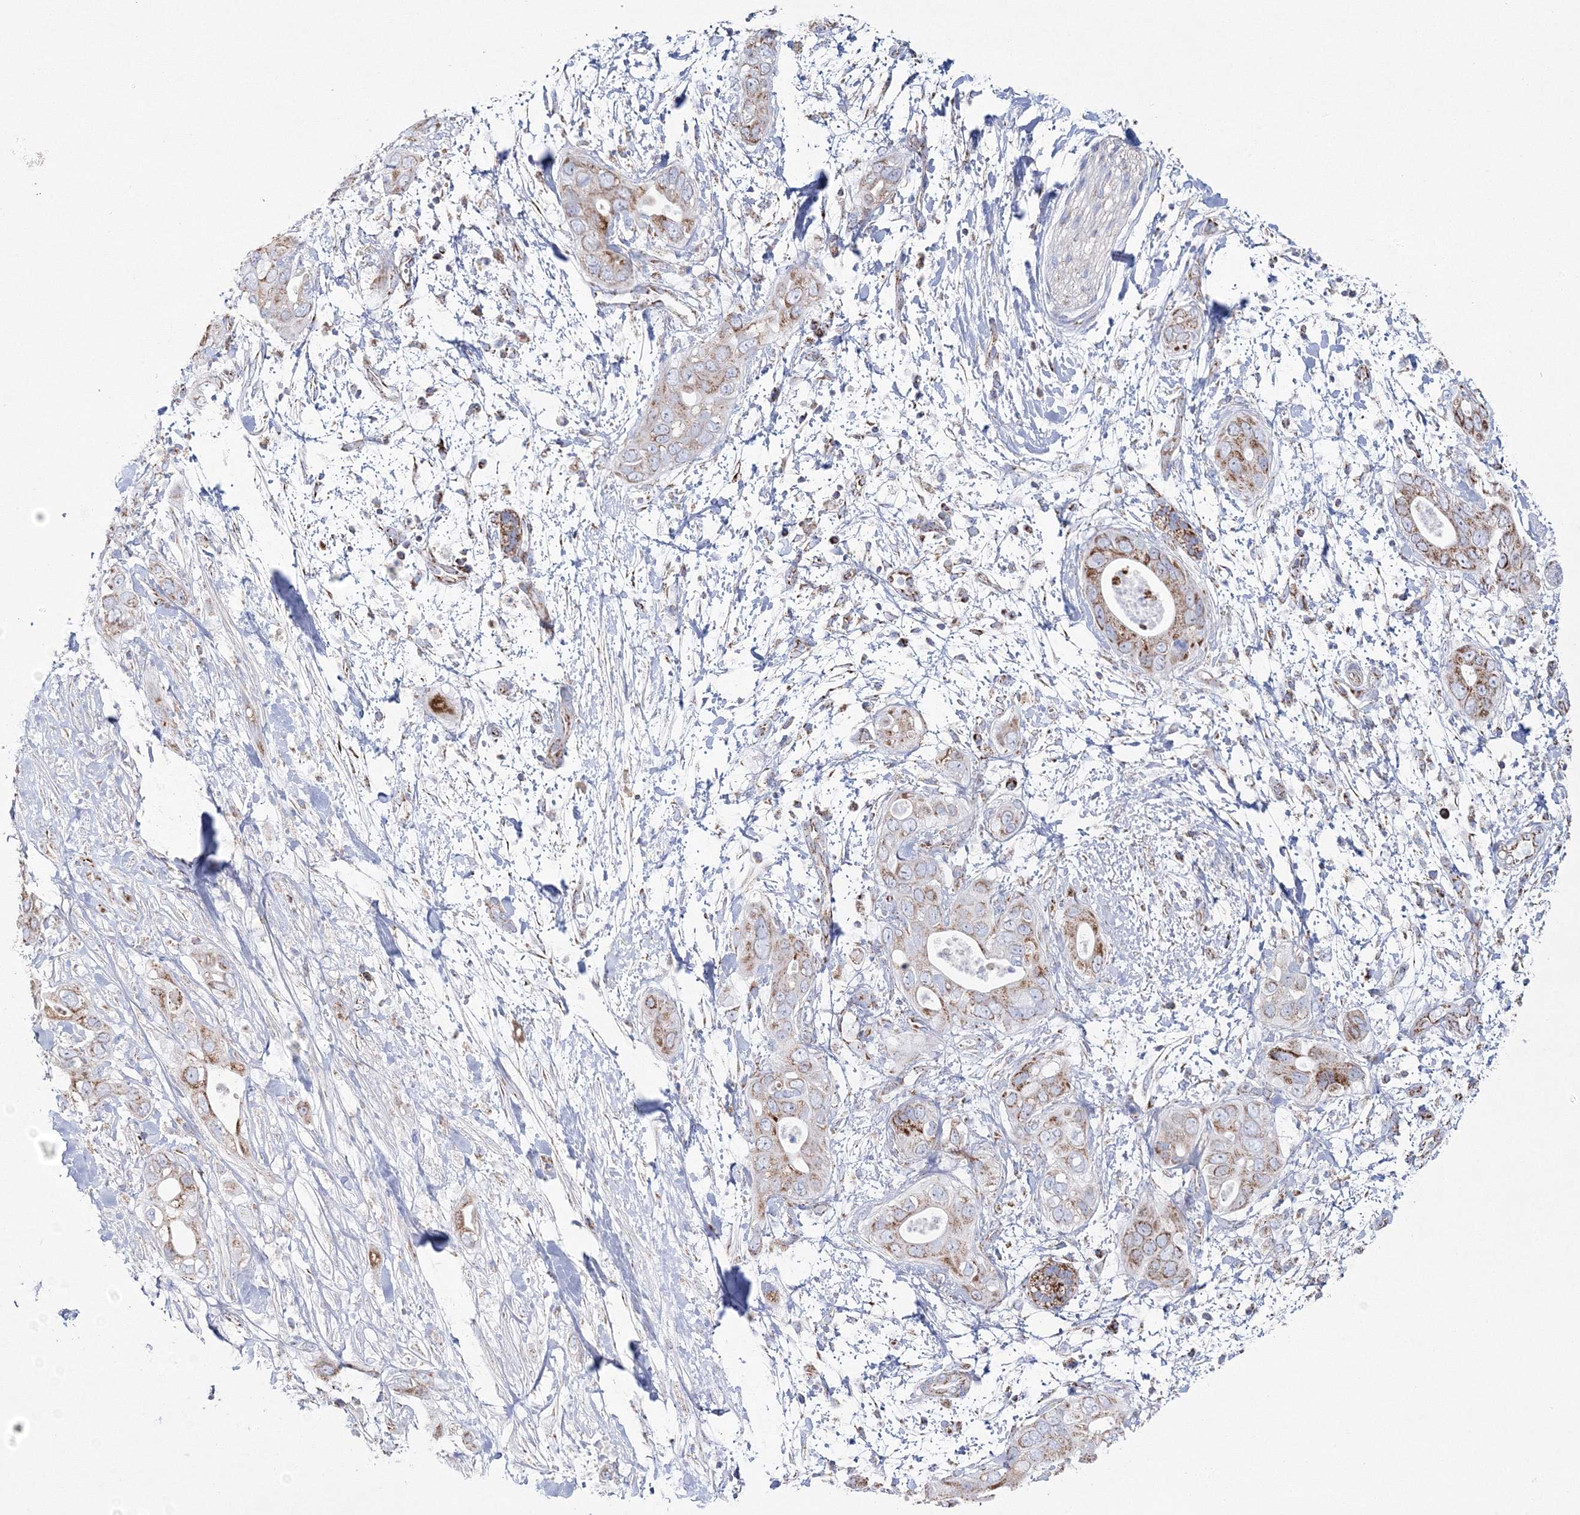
{"staining": {"intensity": "moderate", "quantity": "25%-75%", "location": "cytoplasmic/membranous"}, "tissue": "pancreatic cancer", "cell_type": "Tumor cells", "image_type": "cancer", "snomed": [{"axis": "morphology", "description": "Adenocarcinoma, NOS"}, {"axis": "topography", "description": "Pancreas"}], "caption": "DAB (3,3'-diaminobenzidine) immunohistochemical staining of human pancreatic cancer (adenocarcinoma) exhibits moderate cytoplasmic/membranous protein staining in about 25%-75% of tumor cells.", "gene": "HIBCH", "patient": {"sex": "female", "age": 78}}